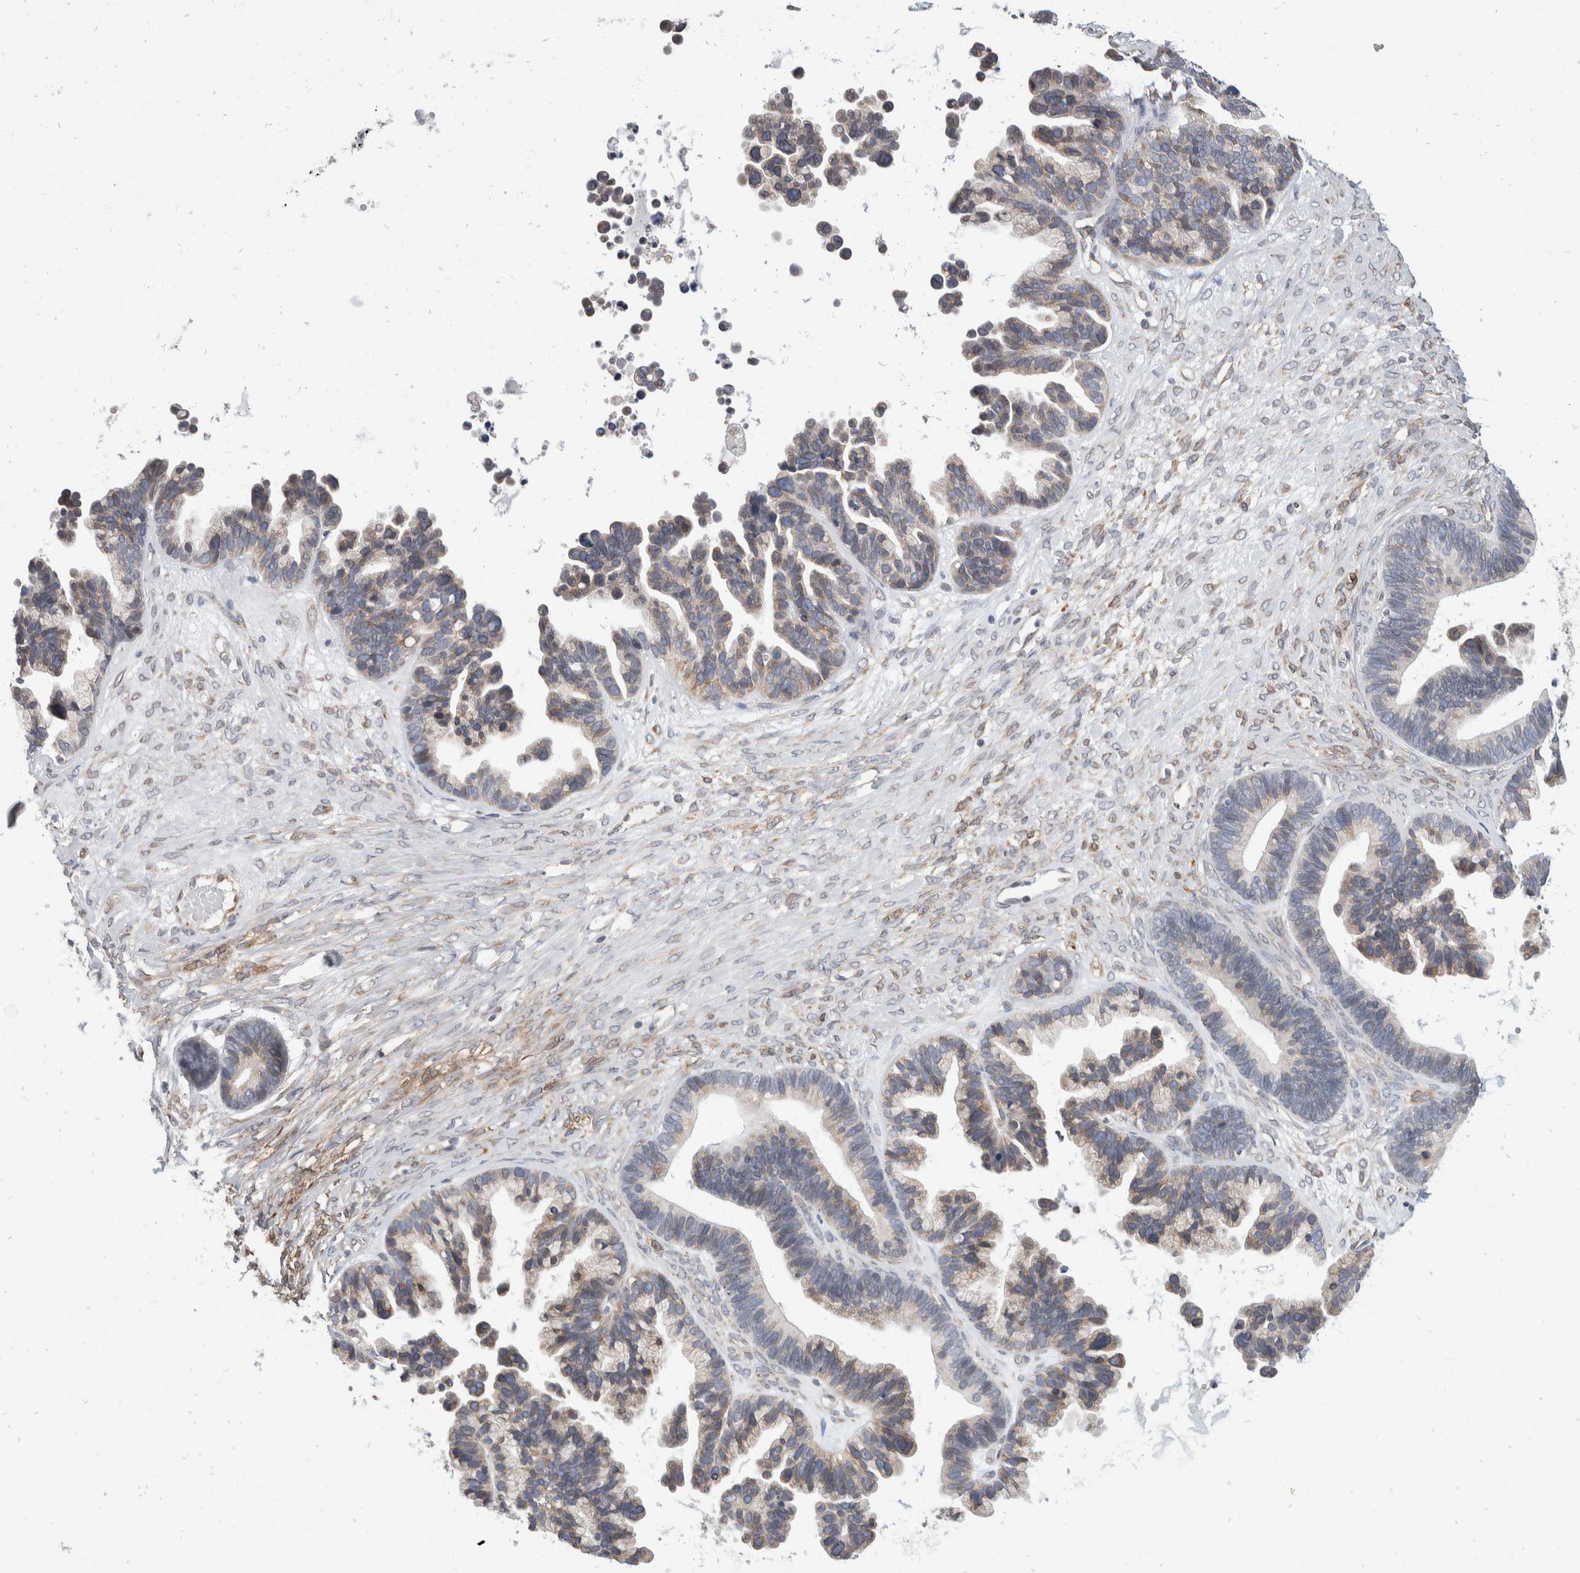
{"staining": {"intensity": "weak", "quantity": "25%-75%", "location": "cytoplasmic/membranous"}, "tissue": "ovarian cancer", "cell_type": "Tumor cells", "image_type": "cancer", "snomed": [{"axis": "morphology", "description": "Cystadenocarcinoma, serous, NOS"}, {"axis": "topography", "description": "Ovary"}], "caption": "IHC photomicrograph of neoplastic tissue: ovarian cancer stained using immunohistochemistry shows low levels of weak protein expression localized specifically in the cytoplasmic/membranous of tumor cells, appearing as a cytoplasmic/membranous brown color.", "gene": "TMEM245", "patient": {"sex": "female", "age": 56}}